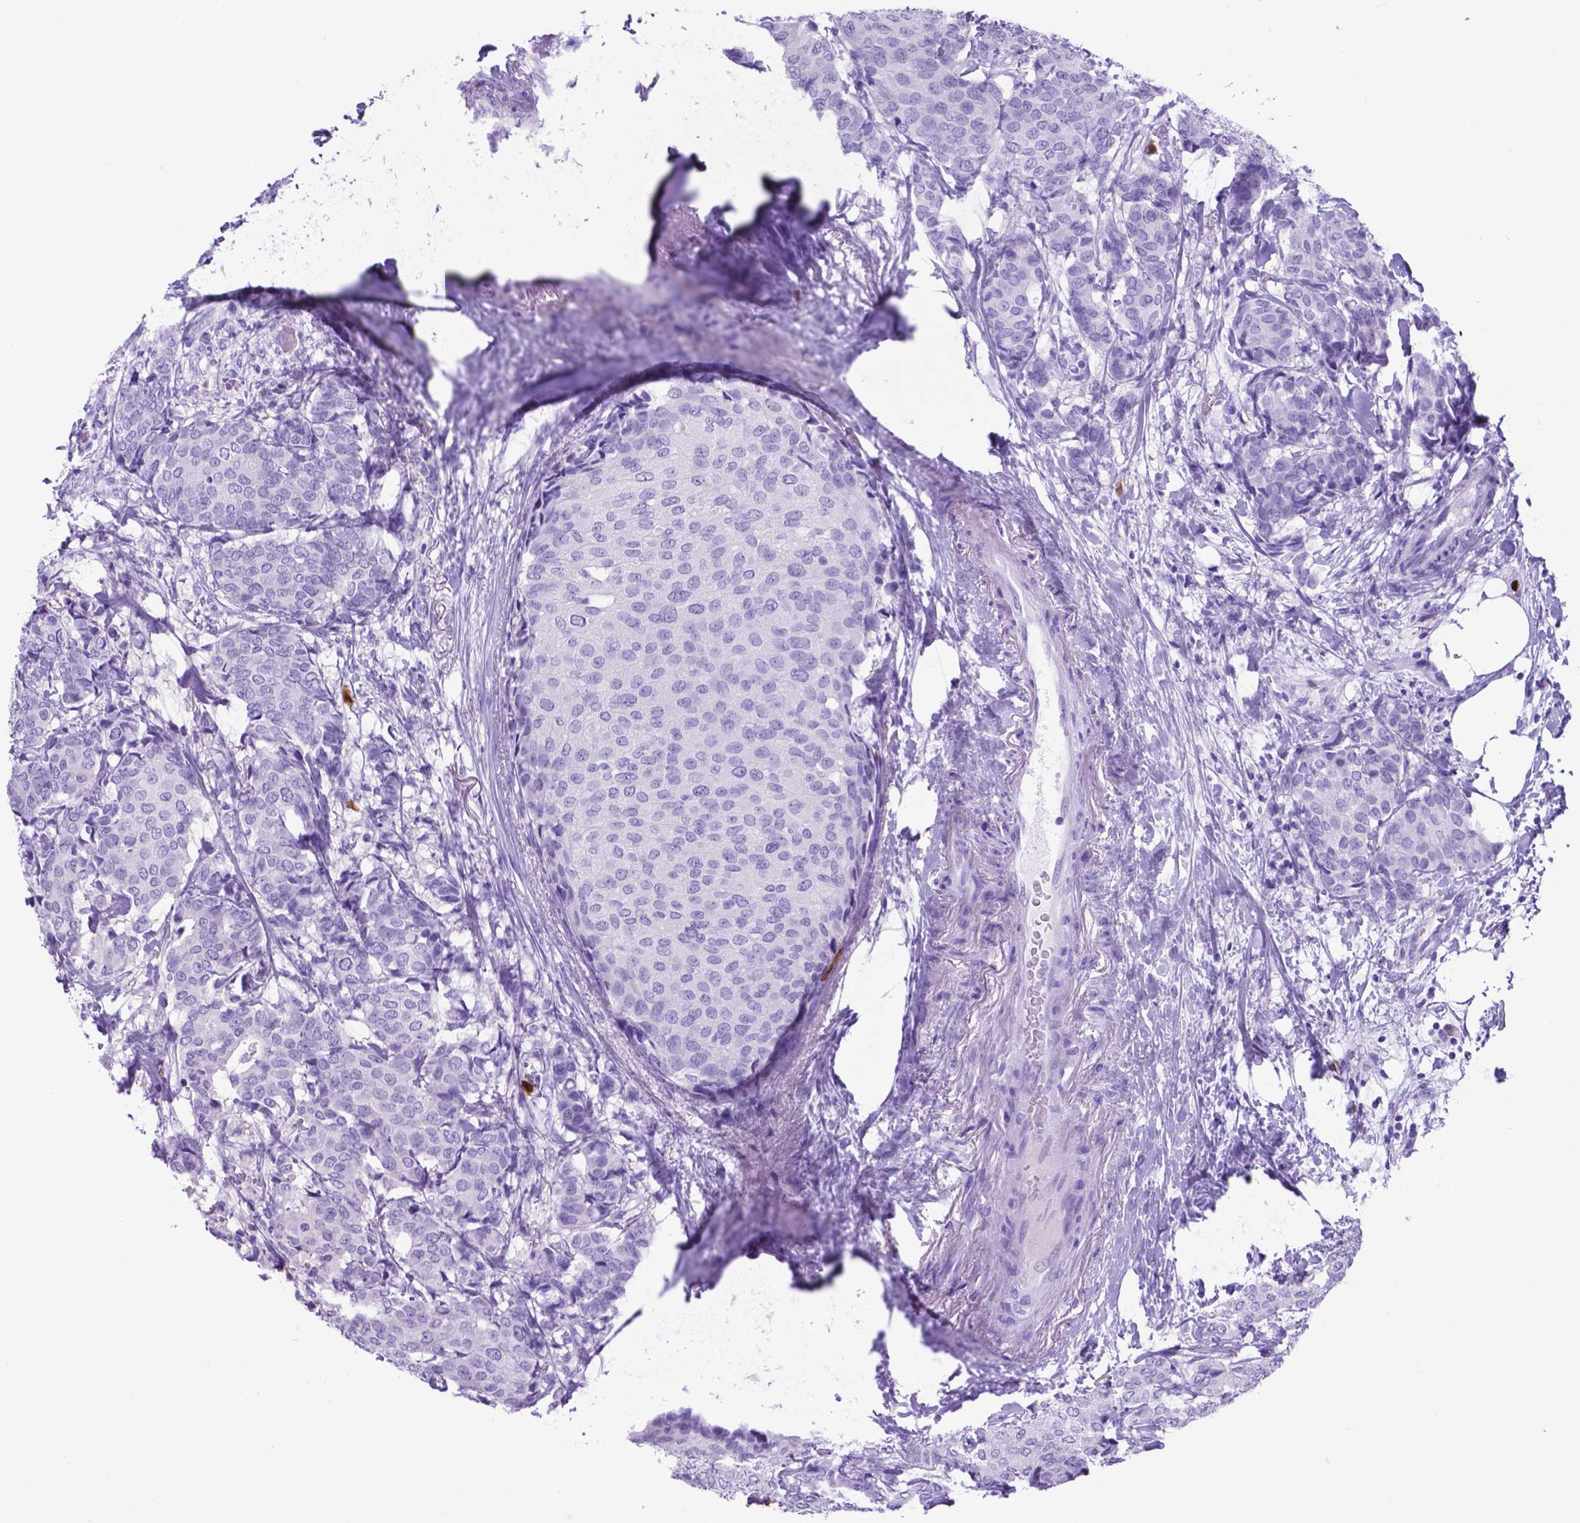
{"staining": {"intensity": "negative", "quantity": "none", "location": "none"}, "tissue": "breast cancer", "cell_type": "Tumor cells", "image_type": "cancer", "snomed": [{"axis": "morphology", "description": "Duct carcinoma"}, {"axis": "topography", "description": "Breast"}], "caption": "IHC of breast cancer (invasive ductal carcinoma) displays no expression in tumor cells. The staining is performed using DAB (3,3'-diaminobenzidine) brown chromogen with nuclei counter-stained in using hematoxylin.", "gene": "LZTR1", "patient": {"sex": "female", "age": 75}}